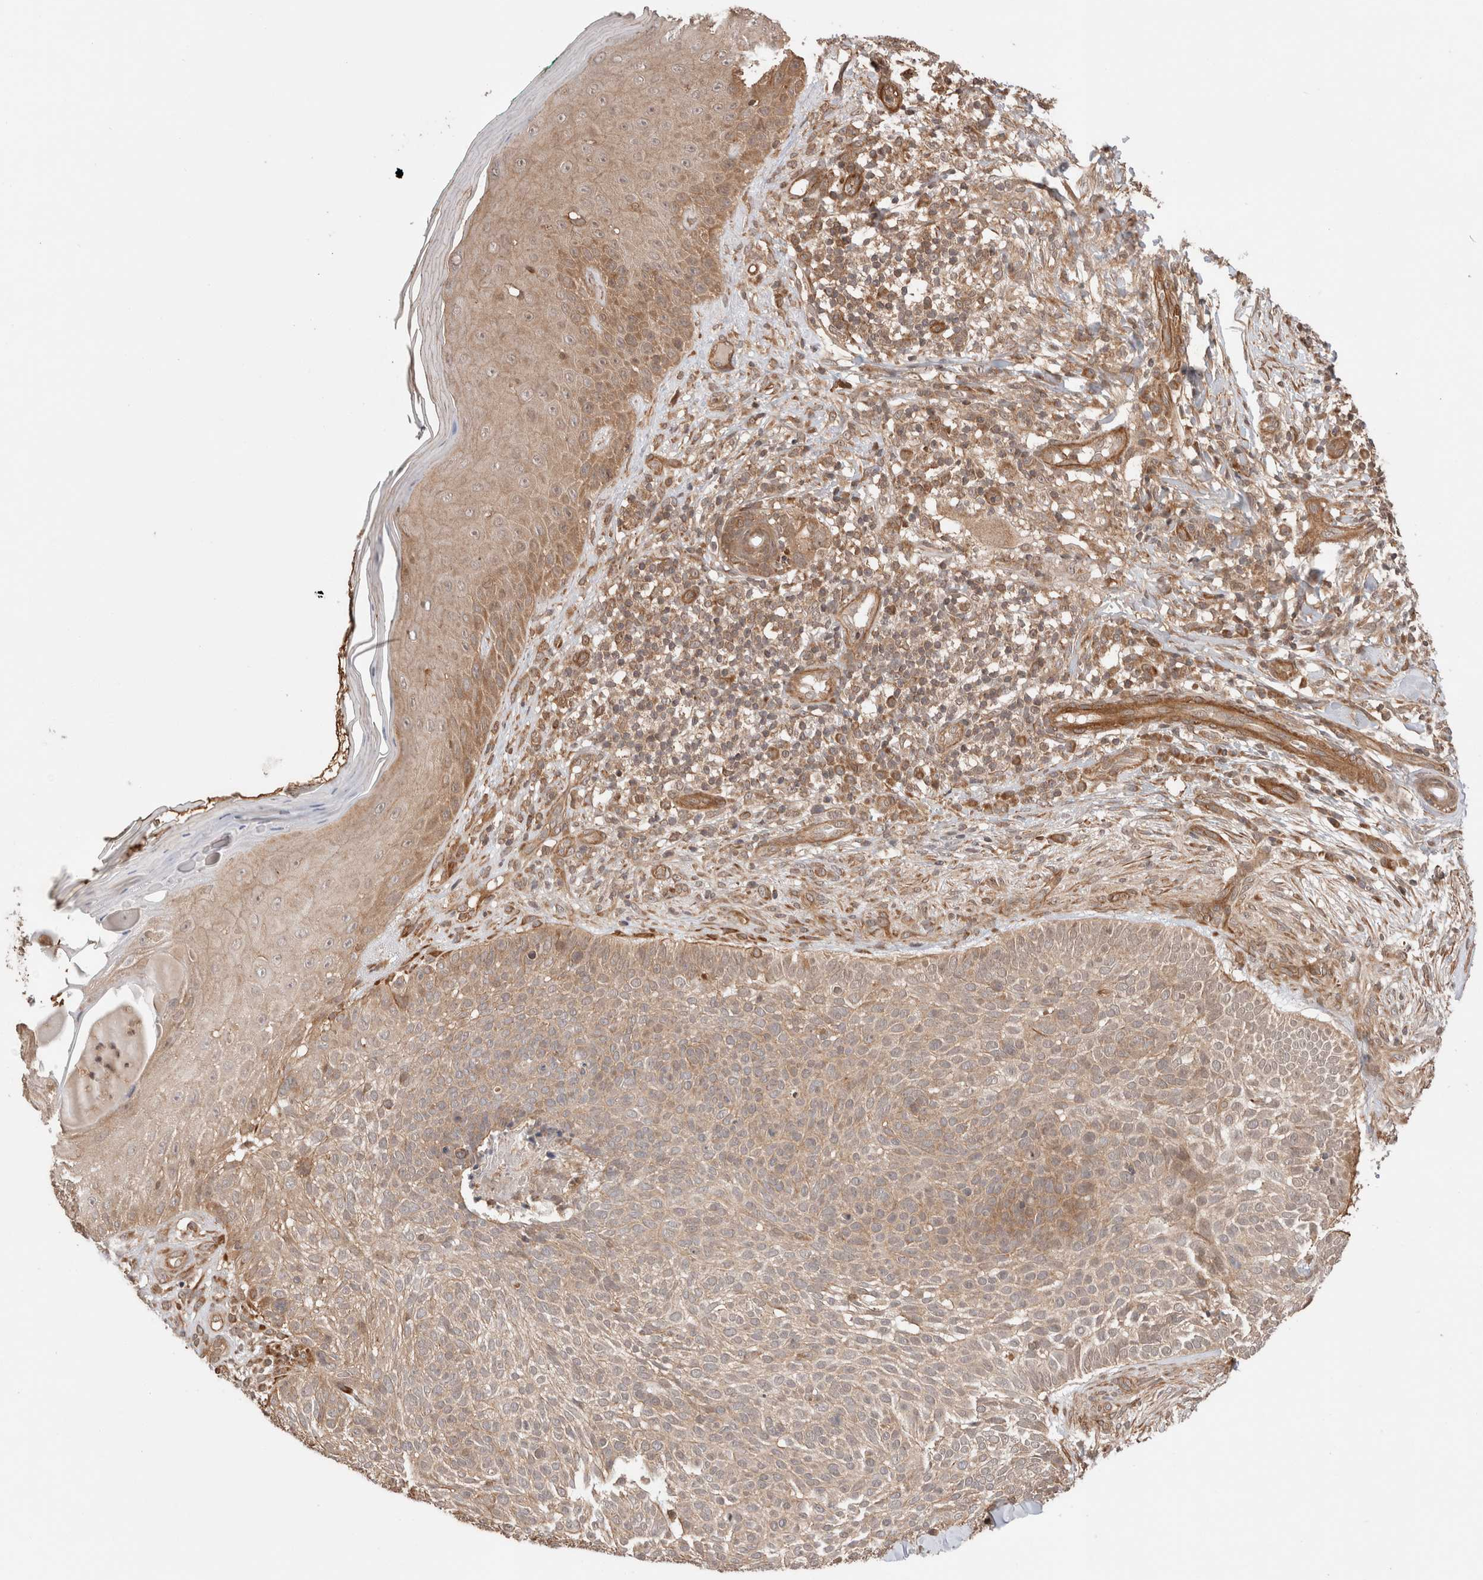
{"staining": {"intensity": "weak", "quantity": ">75%", "location": "cytoplasmic/membranous"}, "tissue": "skin cancer", "cell_type": "Tumor cells", "image_type": "cancer", "snomed": [{"axis": "morphology", "description": "Normal tissue, NOS"}, {"axis": "morphology", "description": "Basal cell carcinoma"}, {"axis": "topography", "description": "Skin"}], "caption": "Protein staining reveals weak cytoplasmic/membranous staining in about >75% of tumor cells in basal cell carcinoma (skin).", "gene": "ZNF649", "patient": {"sex": "male", "age": 67}}